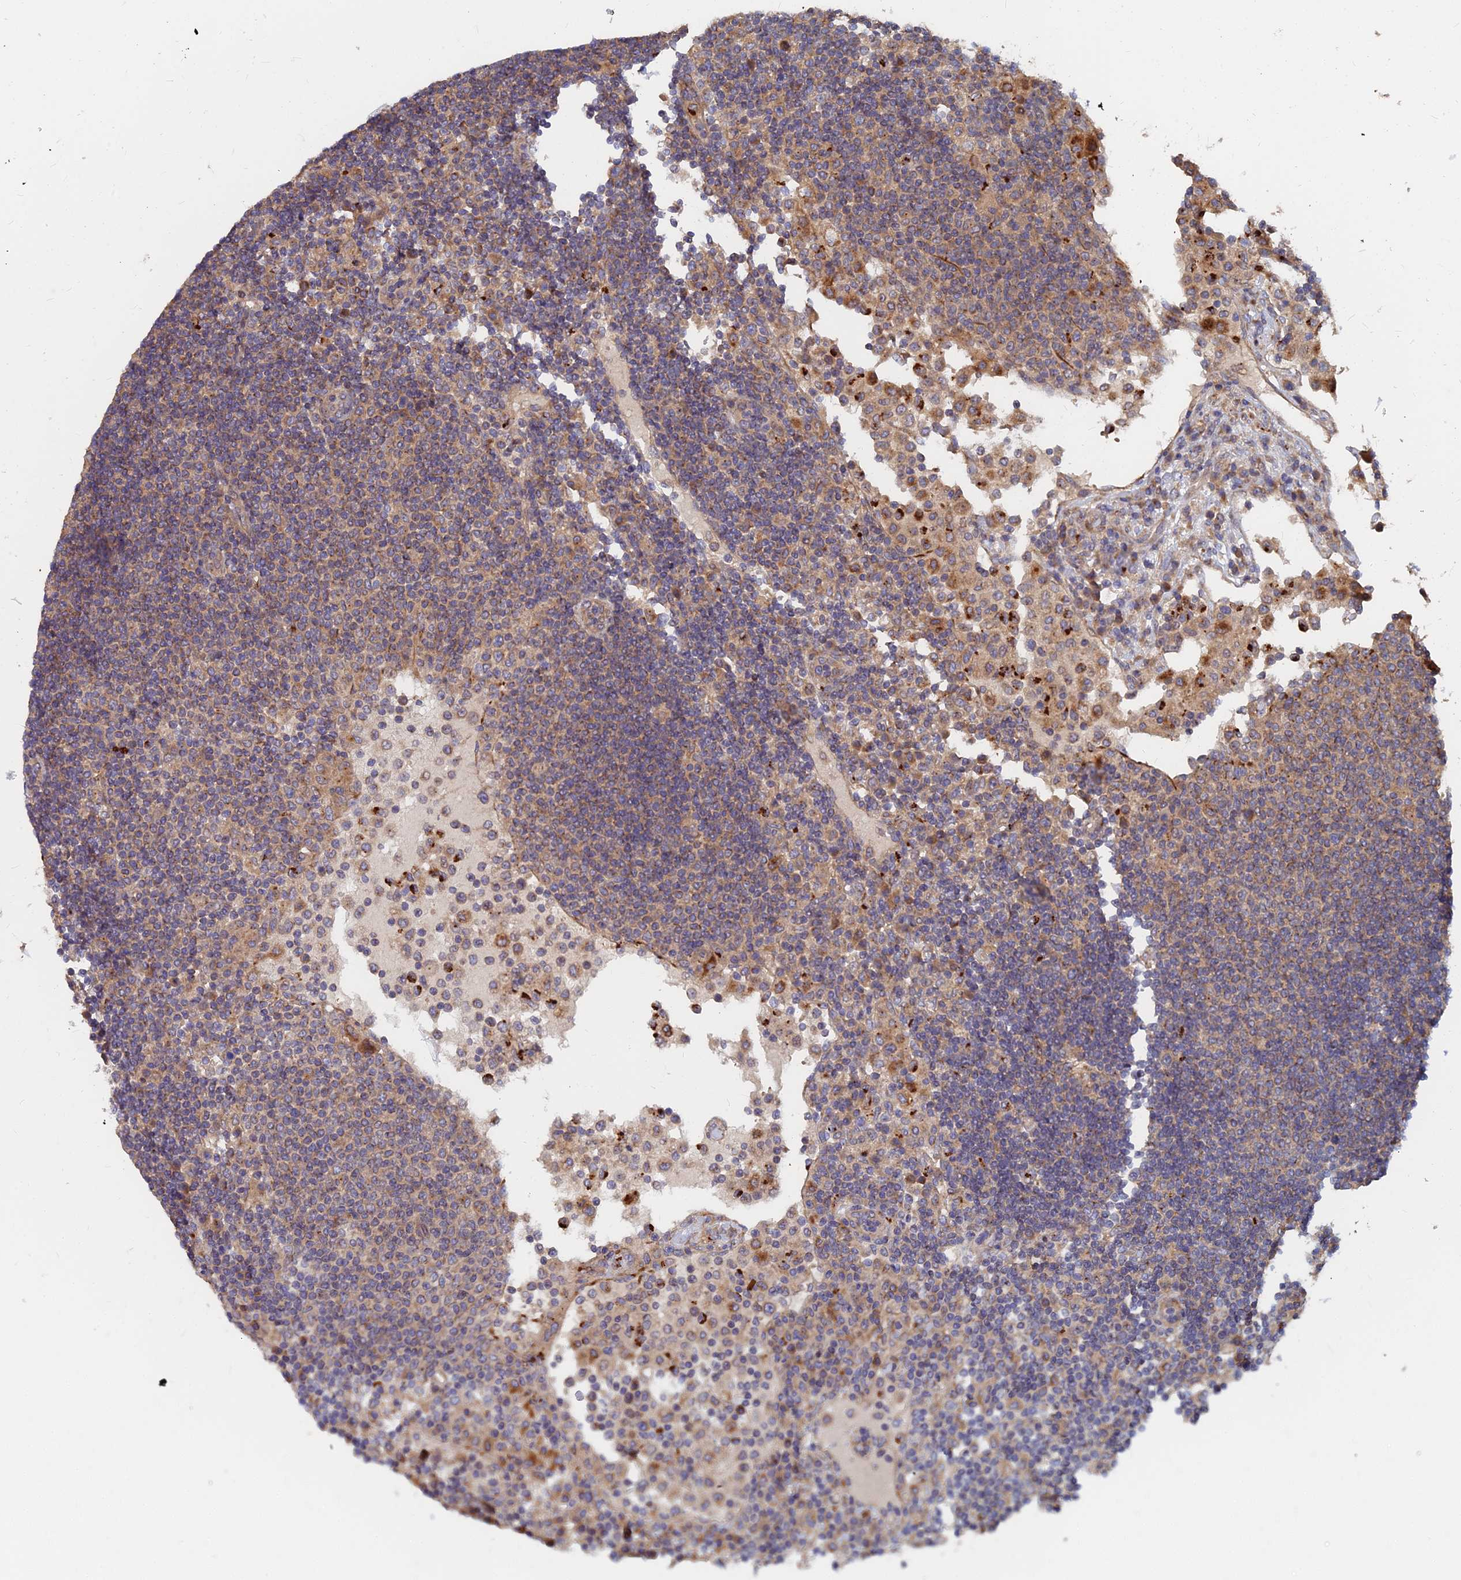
{"staining": {"intensity": "weak", "quantity": "25%-75%", "location": "cytoplasmic/membranous"}, "tissue": "lymph node", "cell_type": "Non-germinal center cells", "image_type": "normal", "snomed": [{"axis": "morphology", "description": "Normal tissue, NOS"}, {"axis": "topography", "description": "Lymph node"}], "caption": "The image exhibits immunohistochemical staining of benign lymph node. There is weak cytoplasmic/membranous staining is present in about 25%-75% of non-germinal center cells. The staining was performed using DAB (3,3'-diaminobenzidine) to visualize the protein expression in brown, while the nuclei were stained in blue with hematoxylin (Magnification: 20x).", "gene": "CCZ1B", "patient": {"sex": "female", "age": 53}}